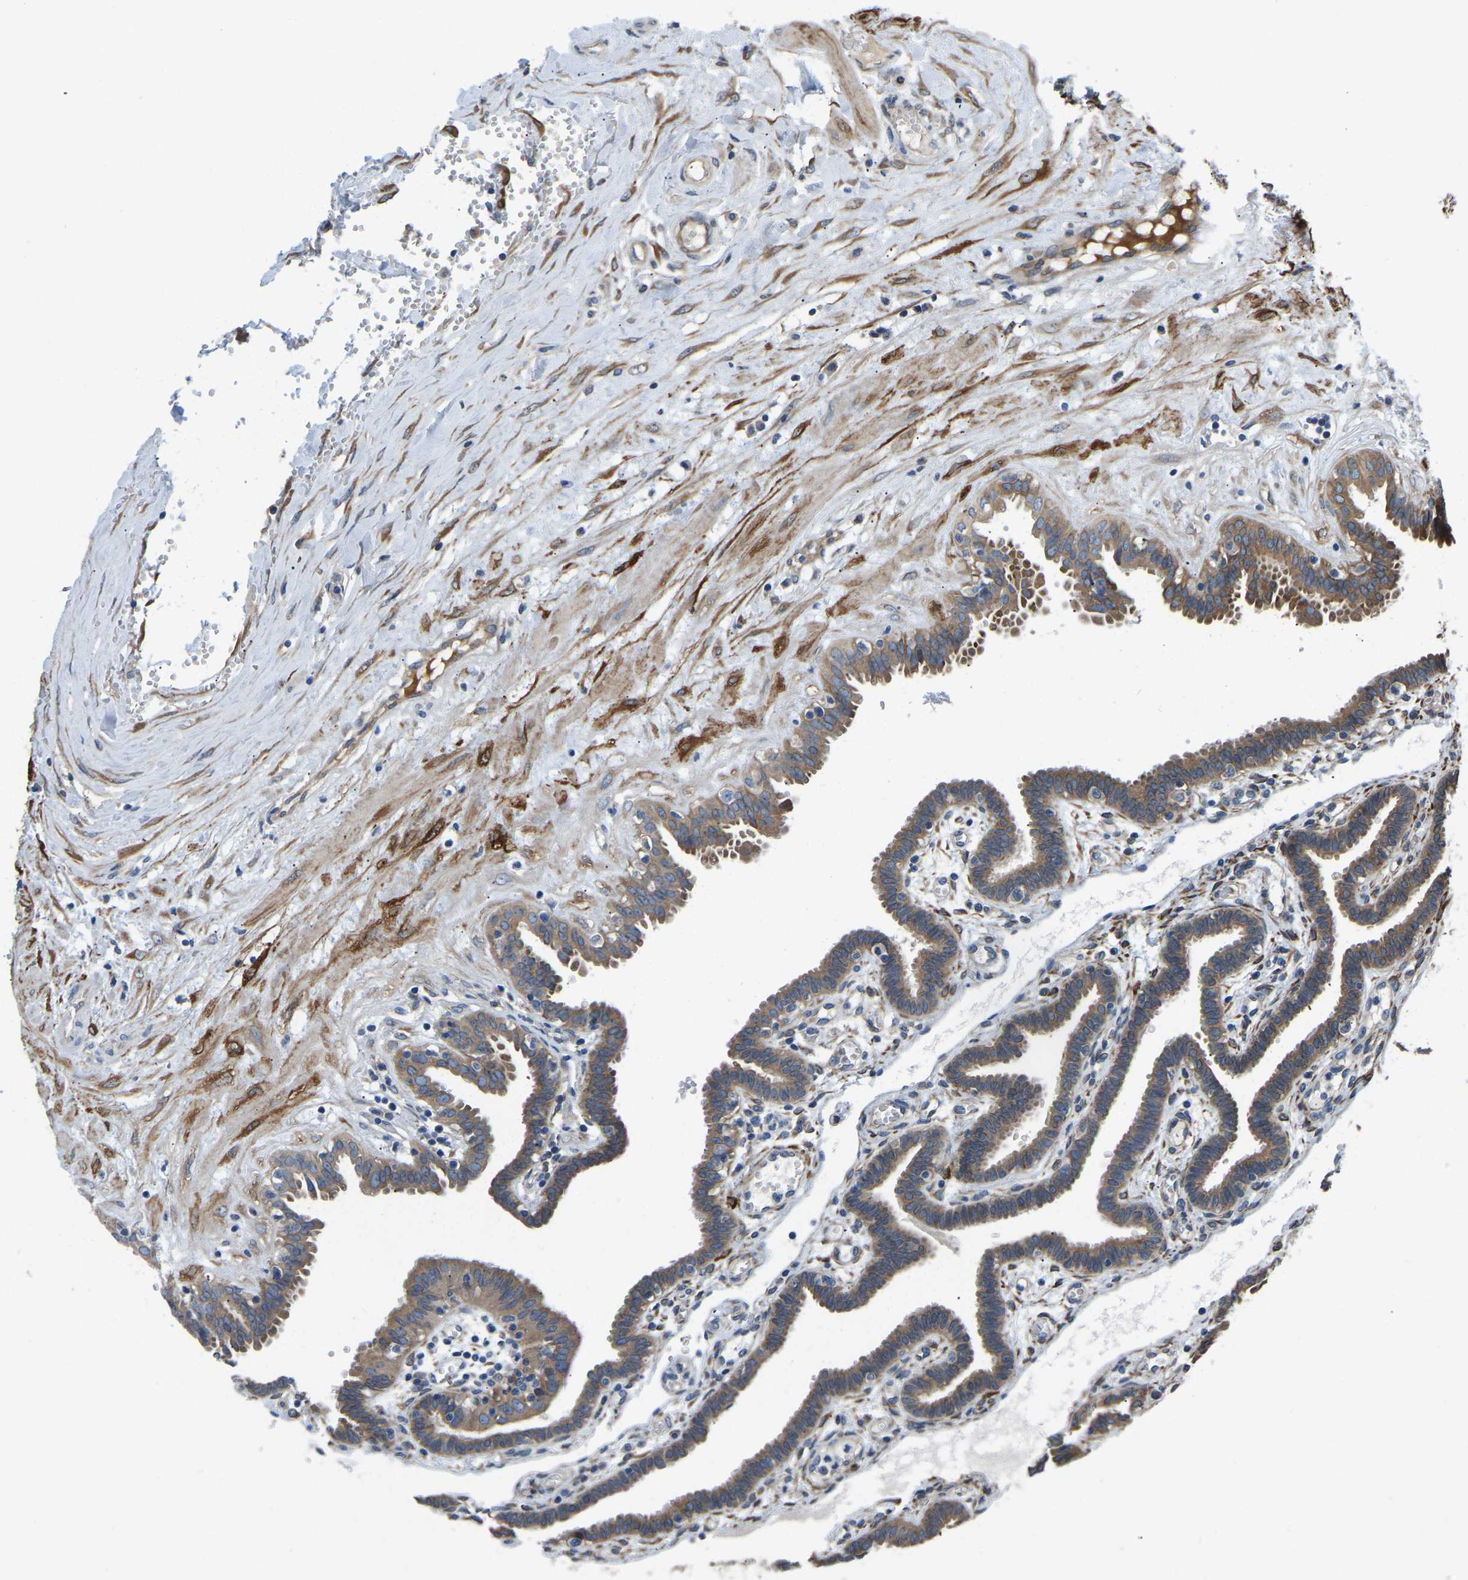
{"staining": {"intensity": "moderate", "quantity": ">75%", "location": "cytoplasmic/membranous"}, "tissue": "fallopian tube", "cell_type": "Glandular cells", "image_type": "normal", "snomed": [{"axis": "morphology", "description": "Normal tissue, NOS"}, {"axis": "topography", "description": "Fallopian tube"}, {"axis": "topography", "description": "Placenta"}], "caption": "Approximately >75% of glandular cells in benign human fallopian tube show moderate cytoplasmic/membranous protein staining as visualized by brown immunohistochemical staining.", "gene": "ARL6IP5", "patient": {"sex": "female", "age": 32}}